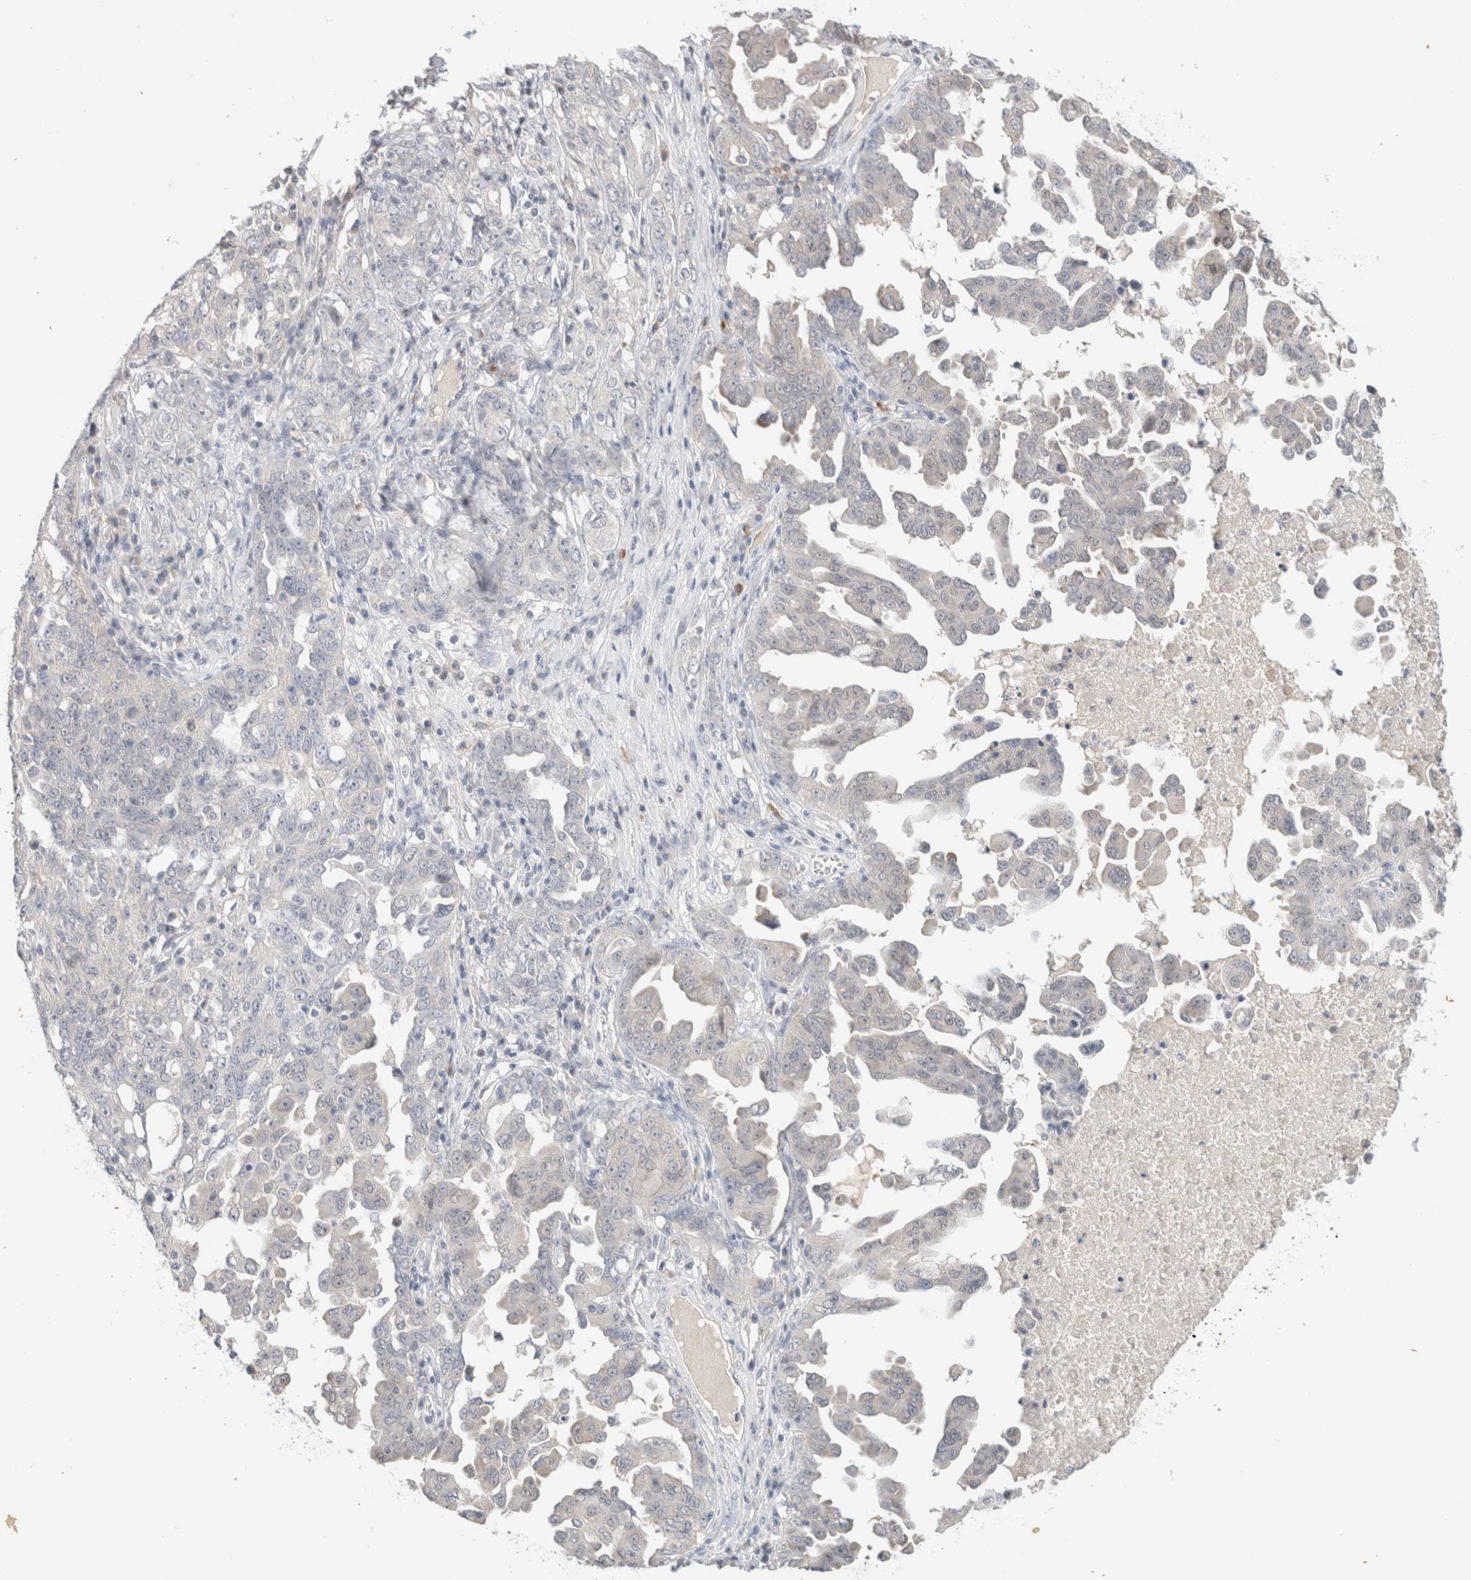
{"staining": {"intensity": "negative", "quantity": "none", "location": "none"}, "tissue": "ovarian cancer", "cell_type": "Tumor cells", "image_type": "cancer", "snomed": [{"axis": "morphology", "description": "Carcinoma, endometroid"}, {"axis": "topography", "description": "Ovary"}], "caption": "Protein analysis of ovarian cancer (endometroid carcinoma) demonstrates no significant positivity in tumor cells.", "gene": "SPRTN", "patient": {"sex": "female", "age": 62}}